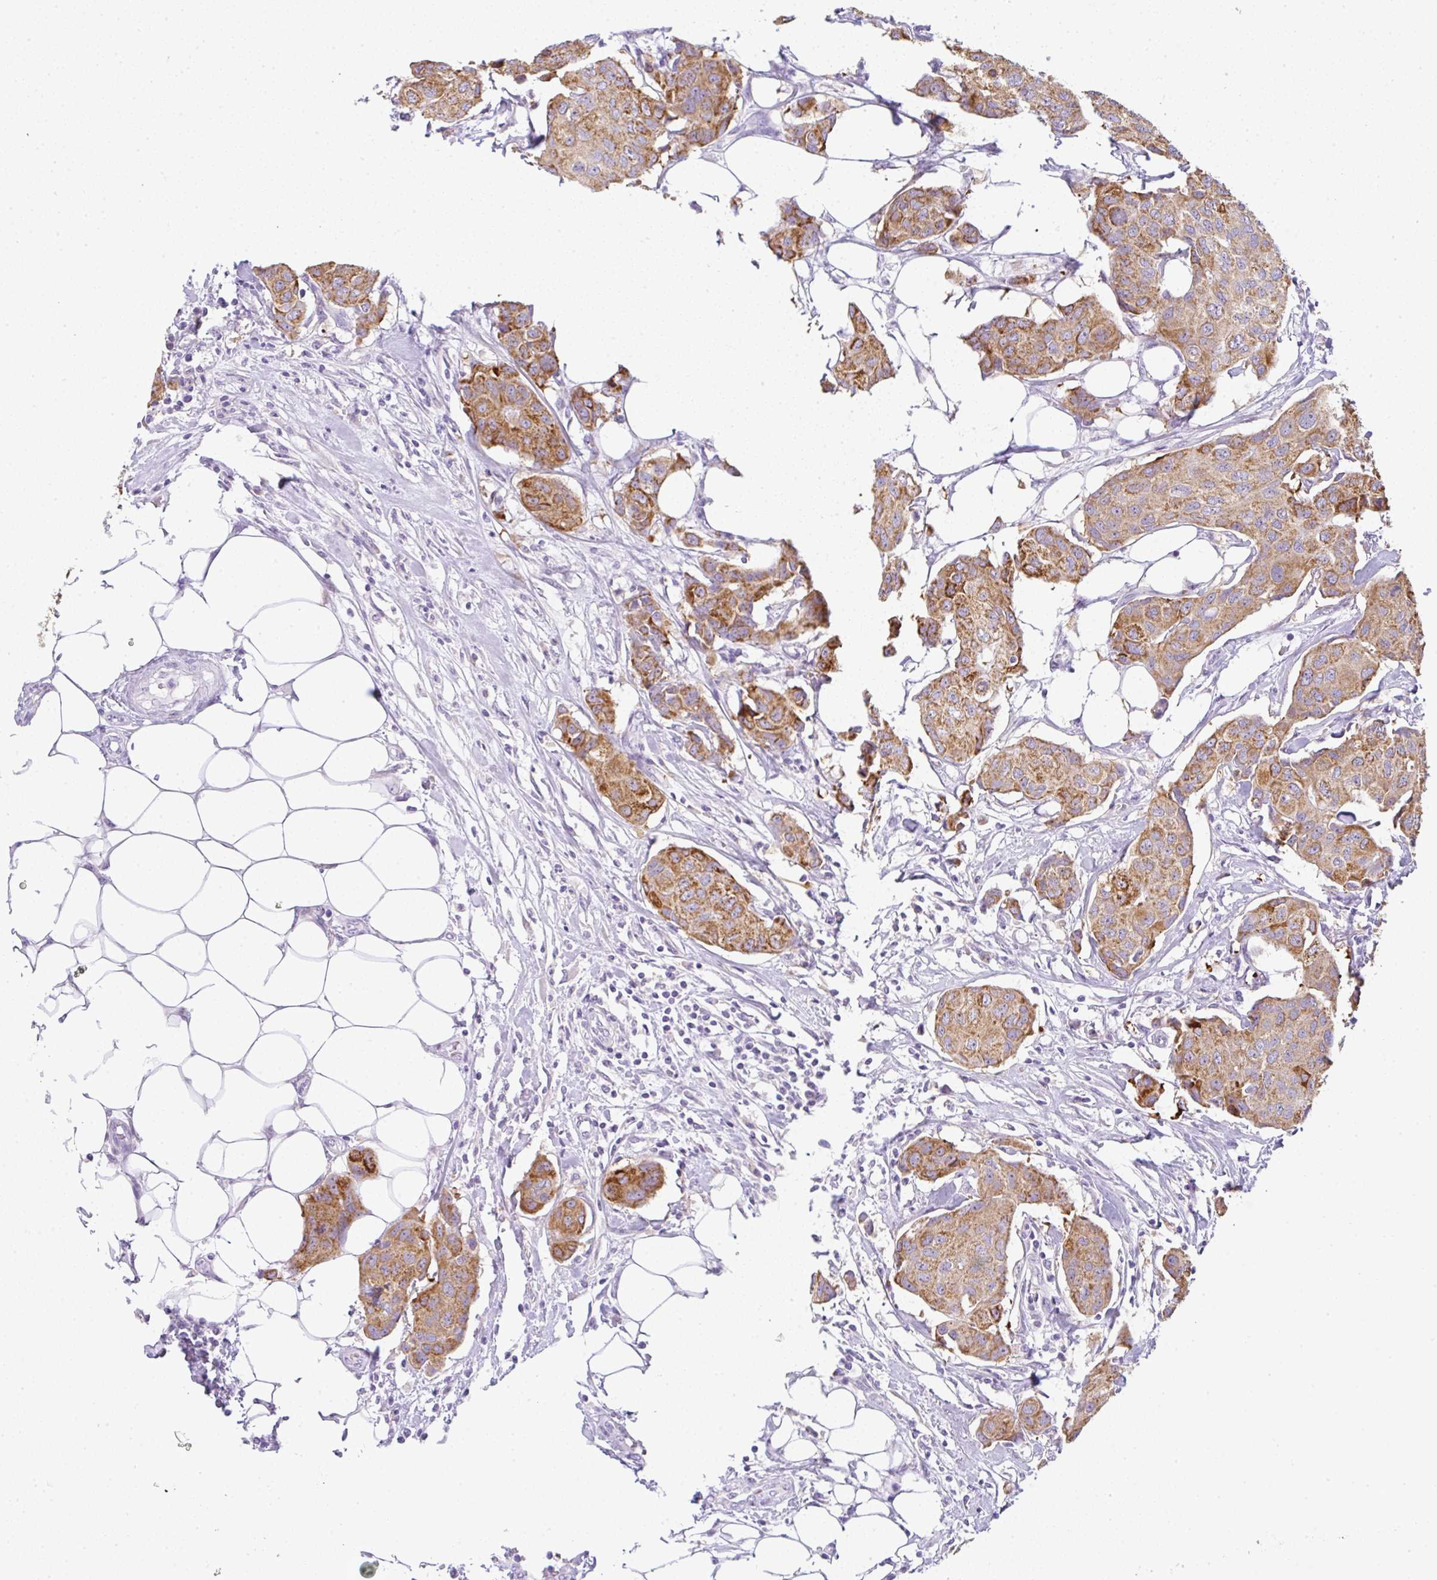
{"staining": {"intensity": "moderate", "quantity": ">75%", "location": "cytoplasmic/membranous"}, "tissue": "breast cancer", "cell_type": "Tumor cells", "image_type": "cancer", "snomed": [{"axis": "morphology", "description": "Duct carcinoma"}, {"axis": "topography", "description": "Breast"}, {"axis": "topography", "description": "Lymph node"}], "caption": "A photomicrograph of breast cancer stained for a protein reveals moderate cytoplasmic/membranous brown staining in tumor cells.", "gene": "LPAR4", "patient": {"sex": "female", "age": 80}}